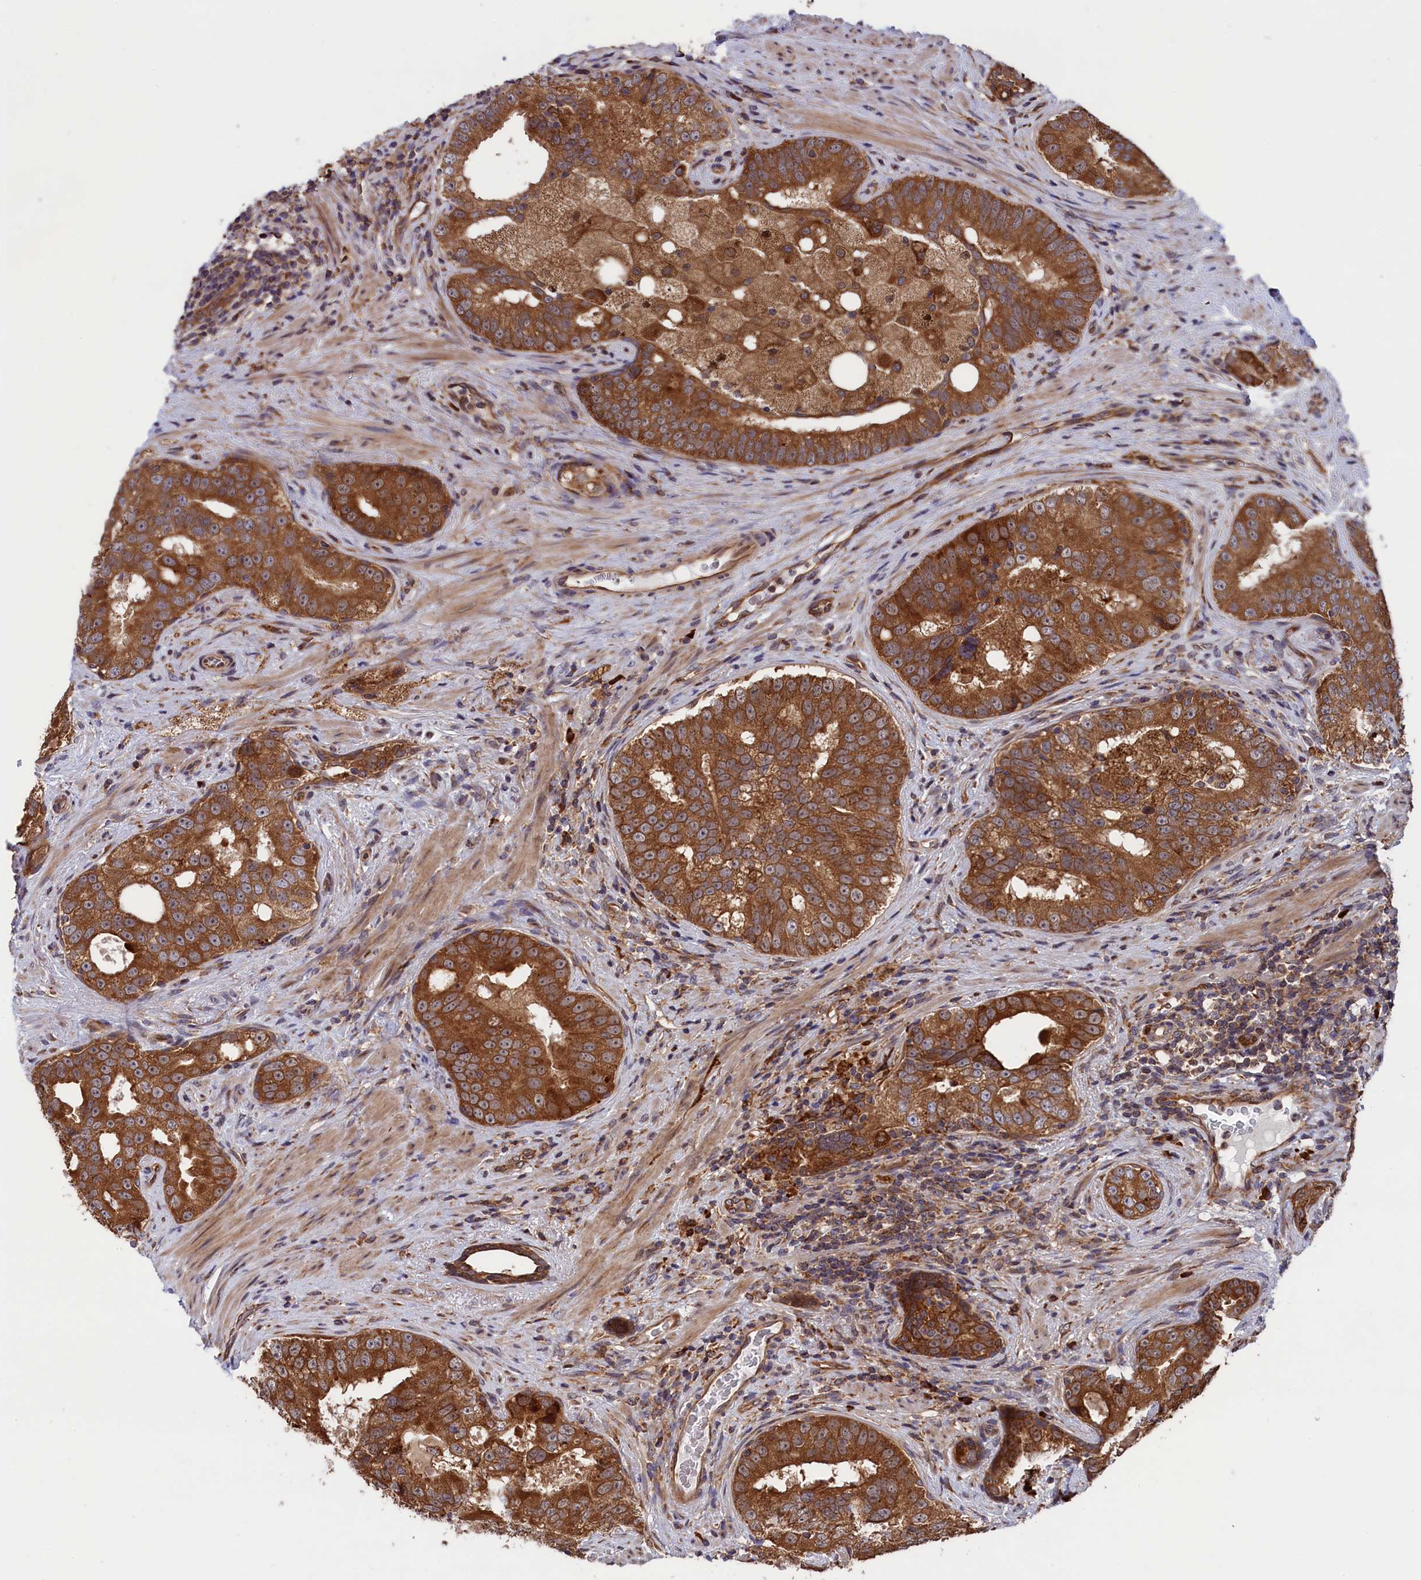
{"staining": {"intensity": "moderate", "quantity": ">75%", "location": "cytoplasmic/membranous"}, "tissue": "prostate cancer", "cell_type": "Tumor cells", "image_type": "cancer", "snomed": [{"axis": "morphology", "description": "Adenocarcinoma, High grade"}, {"axis": "topography", "description": "Prostate"}], "caption": "Moderate cytoplasmic/membranous protein expression is appreciated in approximately >75% of tumor cells in prostate cancer. Immunohistochemistry stains the protein in brown and the nuclei are stained blue.", "gene": "PLA2G4C", "patient": {"sex": "male", "age": 70}}